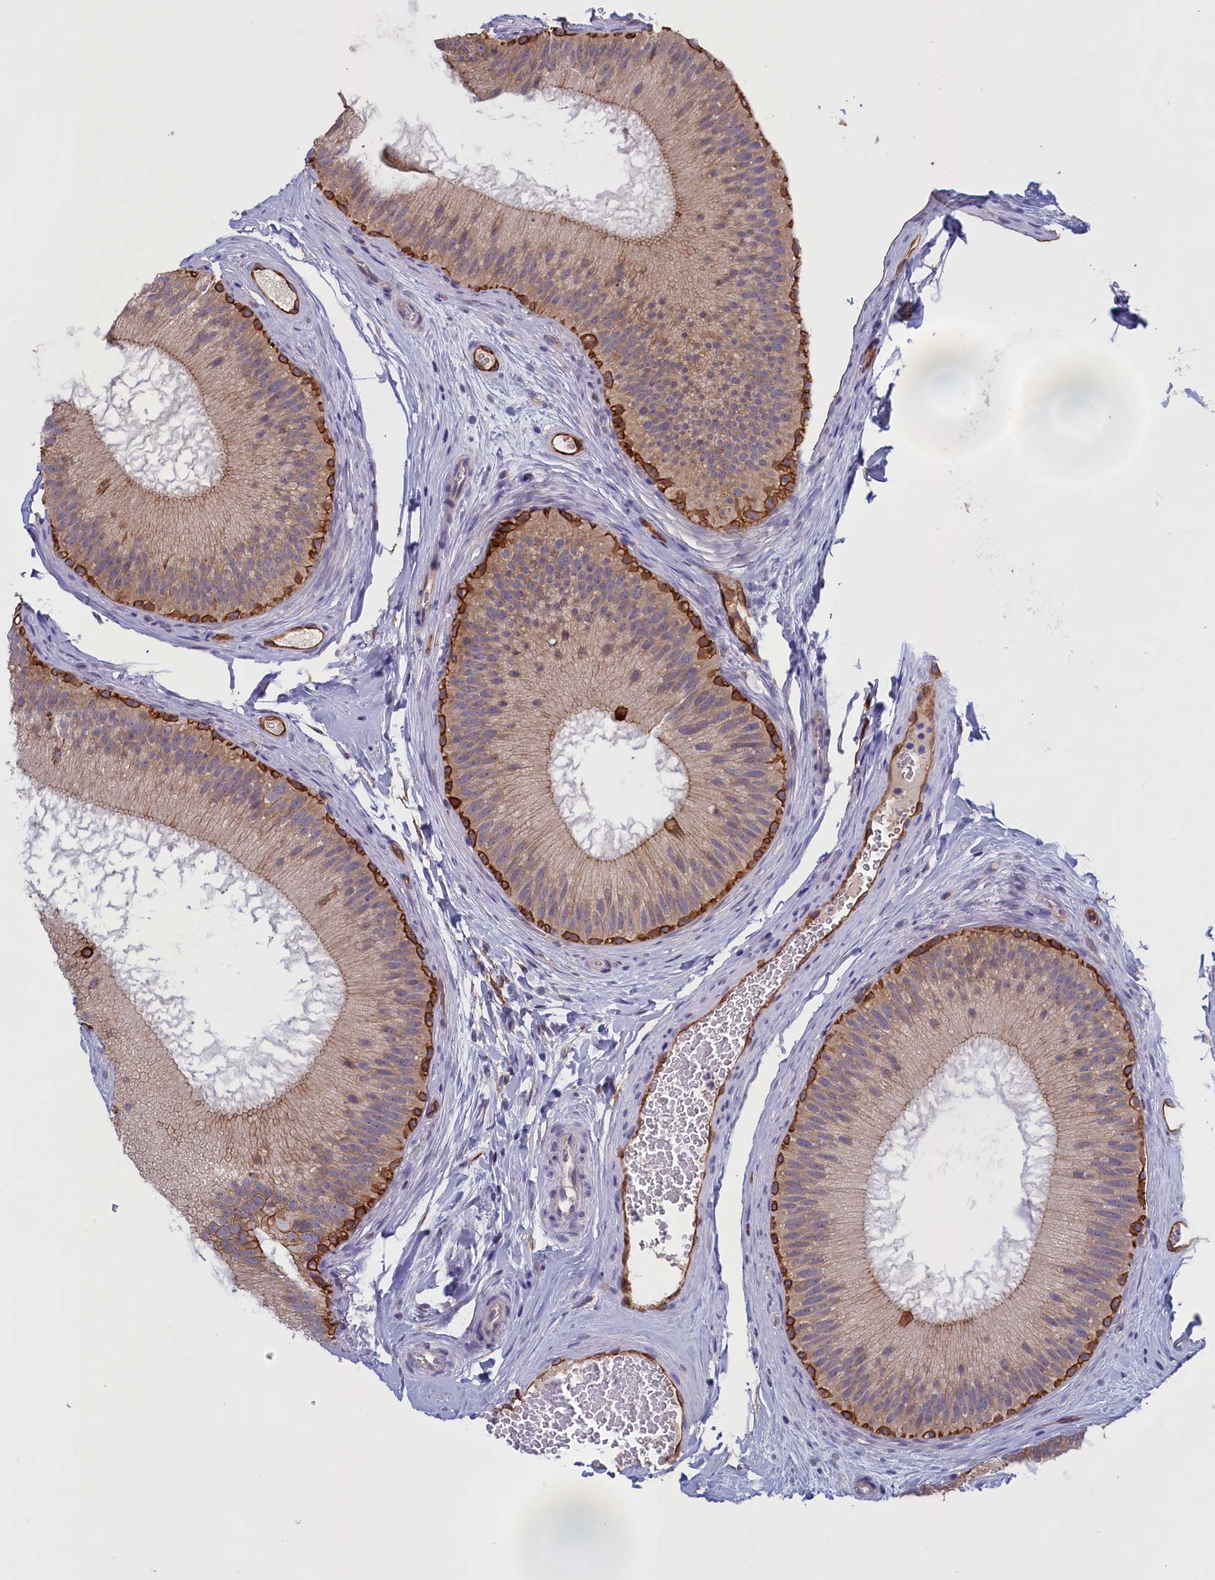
{"staining": {"intensity": "strong", "quantity": "25%-75%", "location": "cytoplasmic/membranous"}, "tissue": "epididymis", "cell_type": "Glandular cells", "image_type": "normal", "snomed": [{"axis": "morphology", "description": "Normal tissue, NOS"}, {"axis": "topography", "description": "Epididymis"}], "caption": "The image demonstrates immunohistochemical staining of normal epididymis. There is strong cytoplasmic/membranous positivity is seen in about 25%-75% of glandular cells.", "gene": "COL19A1", "patient": {"sex": "male", "age": 45}}